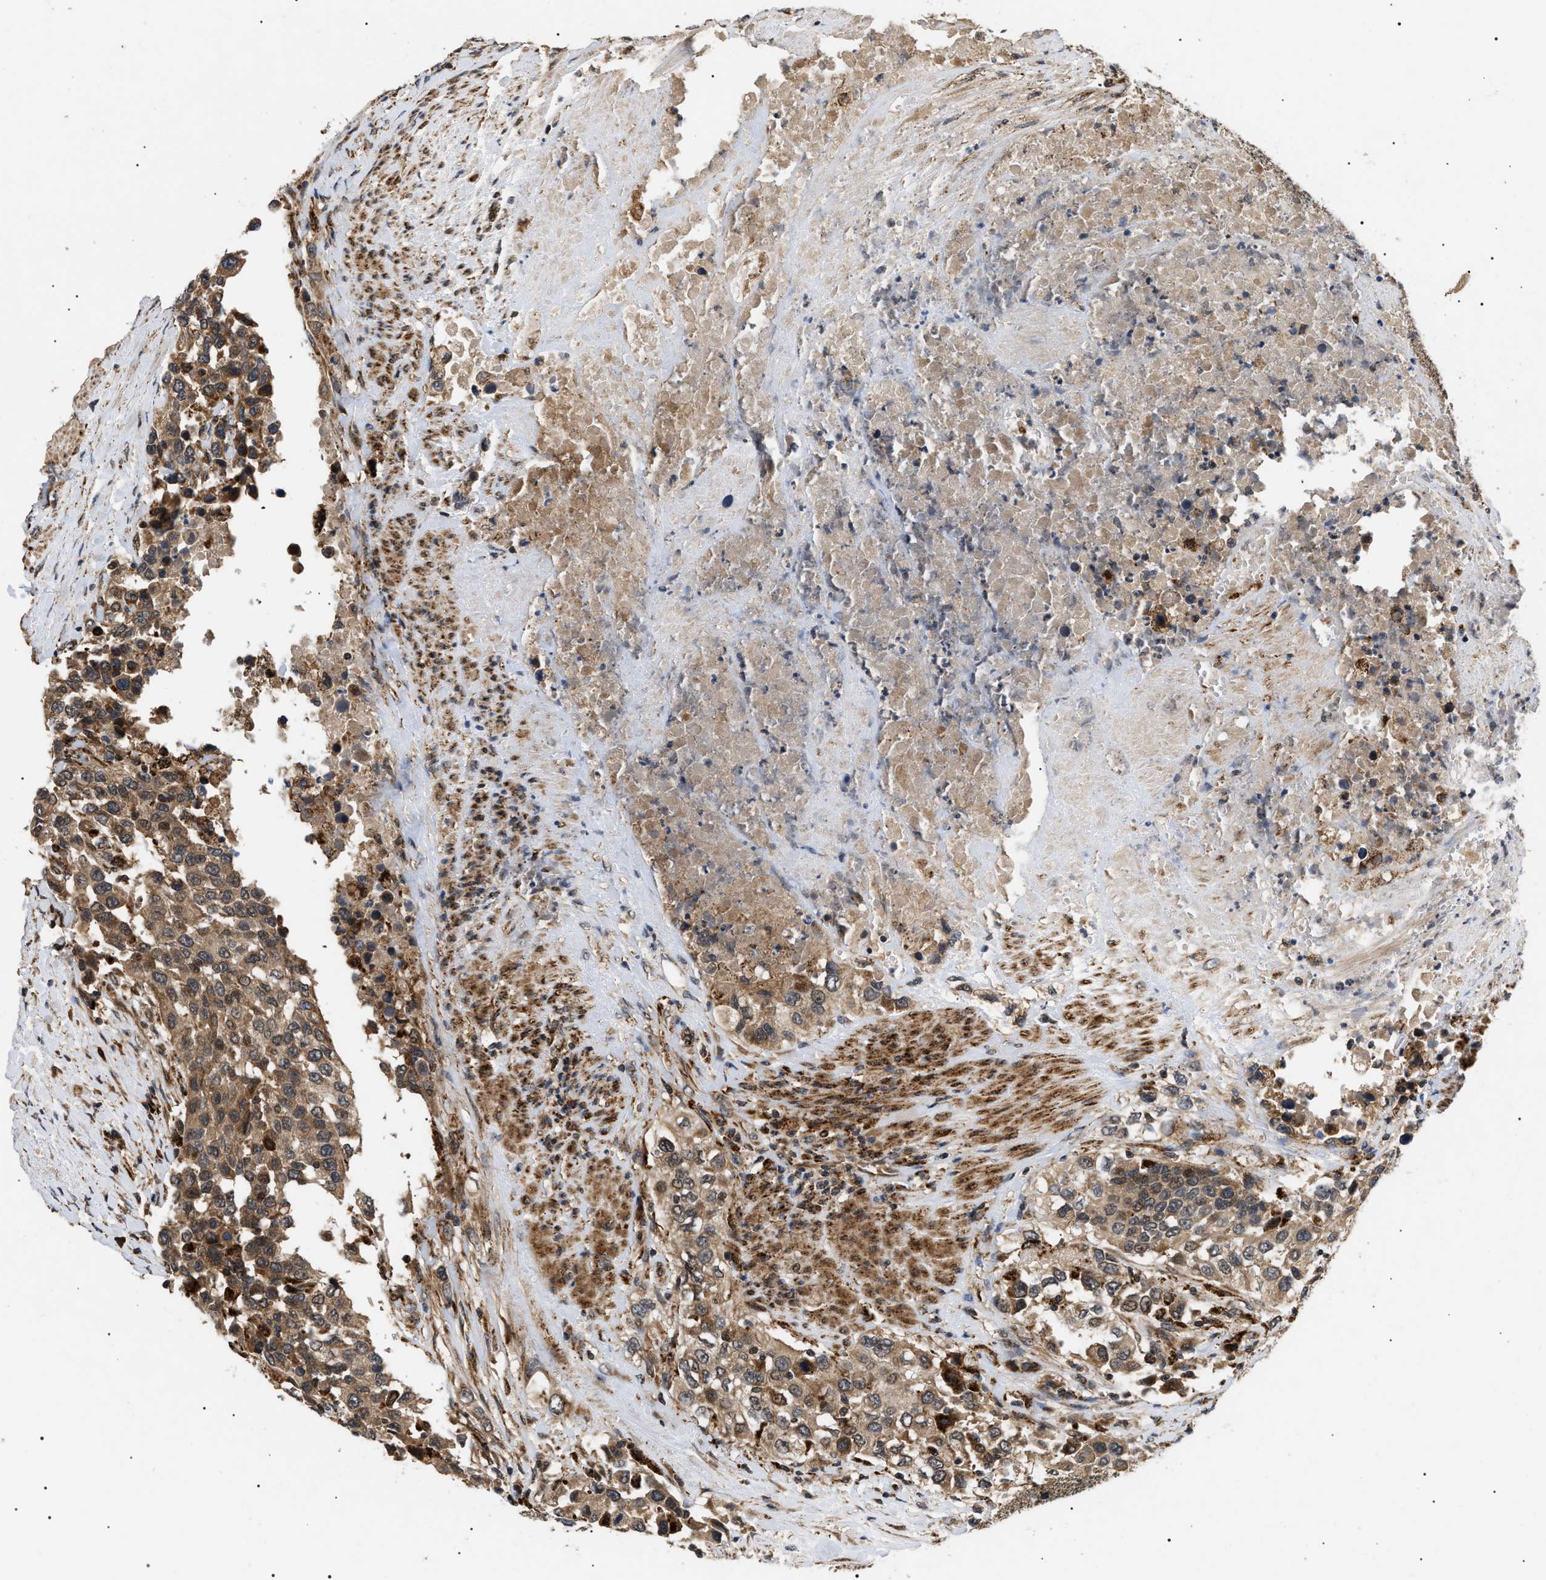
{"staining": {"intensity": "weak", "quantity": ">75%", "location": "cytoplasmic/membranous,nuclear"}, "tissue": "urothelial cancer", "cell_type": "Tumor cells", "image_type": "cancer", "snomed": [{"axis": "morphology", "description": "Urothelial carcinoma, High grade"}, {"axis": "topography", "description": "Urinary bladder"}], "caption": "Immunohistochemistry (IHC) micrograph of neoplastic tissue: high-grade urothelial carcinoma stained using immunohistochemistry (IHC) reveals low levels of weak protein expression localized specifically in the cytoplasmic/membranous and nuclear of tumor cells, appearing as a cytoplasmic/membranous and nuclear brown color.", "gene": "ASTL", "patient": {"sex": "female", "age": 80}}